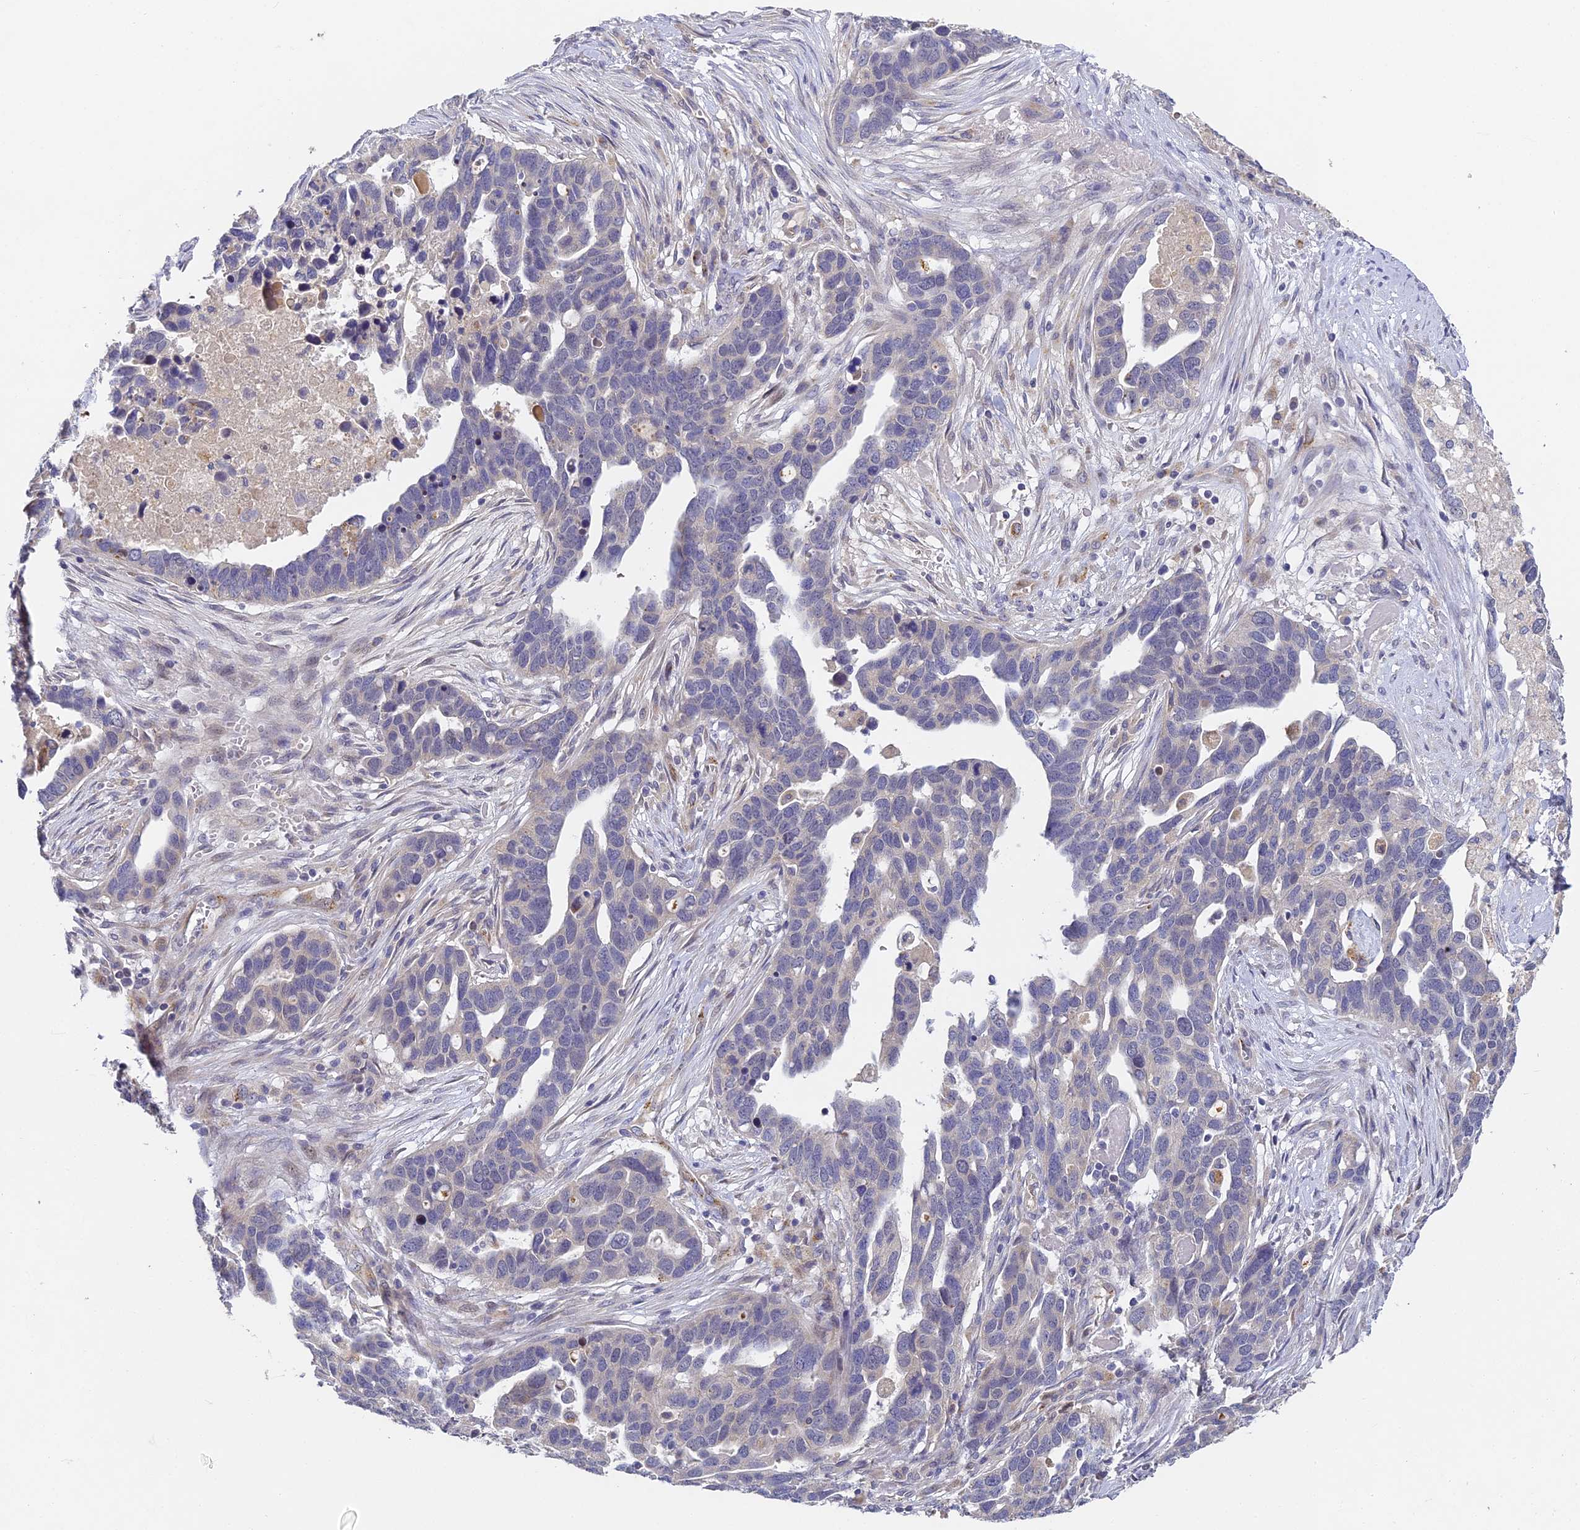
{"staining": {"intensity": "negative", "quantity": "none", "location": "none"}, "tissue": "ovarian cancer", "cell_type": "Tumor cells", "image_type": "cancer", "snomed": [{"axis": "morphology", "description": "Cystadenocarcinoma, serous, NOS"}, {"axis": "topography", "description": "Ovary"}], "caption": "Ovarian serous cystadenocarcinoma was stained to show a protein in brown. There is no significant staining in tumor cells.", "gene": "DNAAF10", "patient": {"sex": "female", "age": 54}}